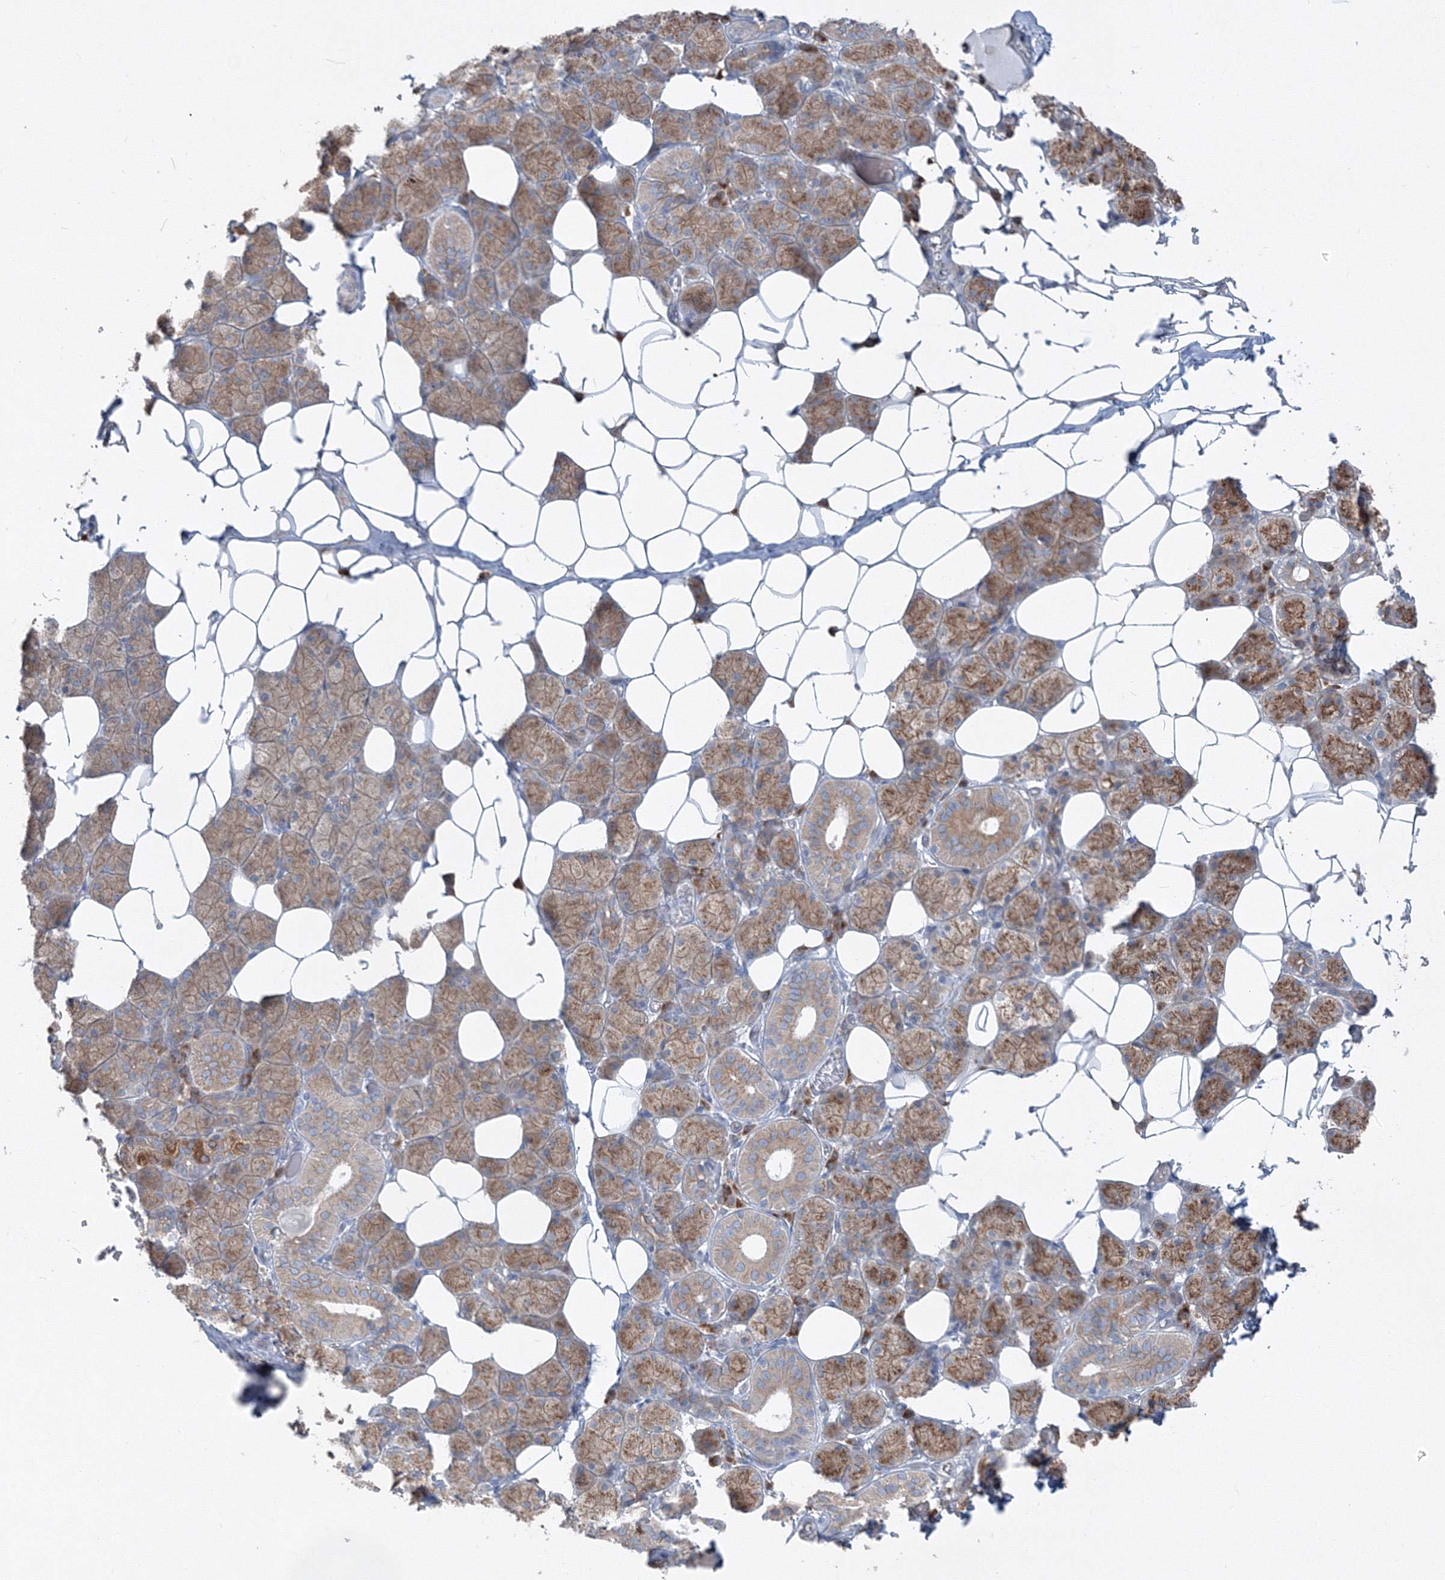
{"staining": {"intensity": "moderate", "quantity": "25%-75%", "location": "cytoplasmic/membranous"}, "tissue": "salivary gland", "cell_type": "Glandular cells", "image_type": "normal", "snomed": [{"axis": "morphology", "description": "Normal tissue, NOS"}, {"axis": "topography", "description": "Salivary gland"}], "caption": "Normal salivary gland was stained to show a protein in brown. There is medium levels of moderate cytoplasmic/membranous positivity in approximately 25%-75% of glandular cells.", "gene": "IFNAR1", "patient": {"sex": "female", "age": 33}}